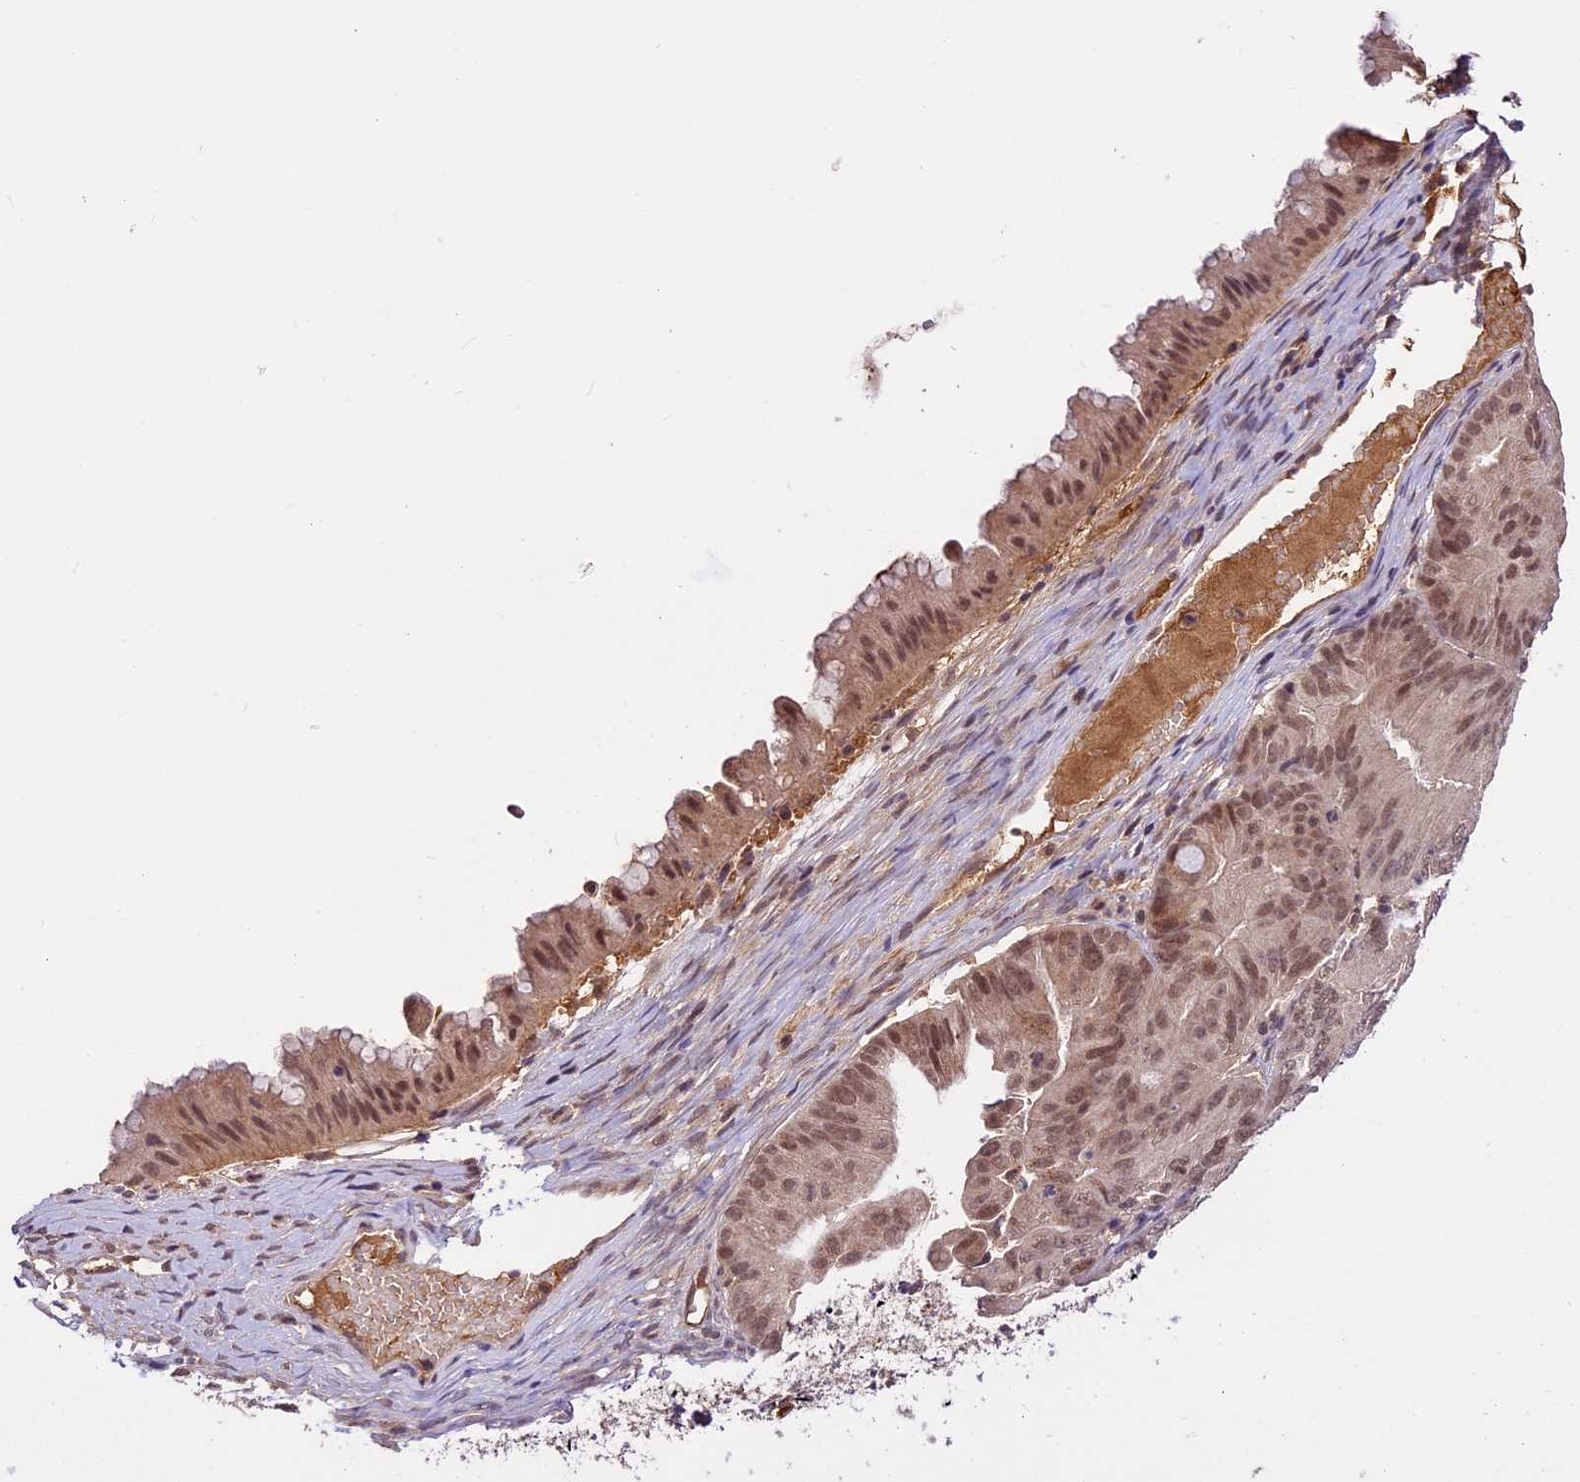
{"staining": {"intensity": "moderate", "quantity": "25%-75%", "location": "nuclear"}, "tissue": "ovarian cancer", "cell_type": "Tumor cells", "image_type": "cancer", "snomed": [{"axis": "morphology", "description": "Cystadenocarcinoma, mucinous, NOS"}, {"axis": "topography", "description": "Ovary"}], "caption": "IHC (DAB (3,3'-diaminobenzidine)) staining of human ovarian mucinous cystadenocarcinoma displays moderate nuclear protein staining in approximately 25%-75% of tumor cells.", "gene": "ATP10A", "patient": {"sex": "female", "age": 61}}